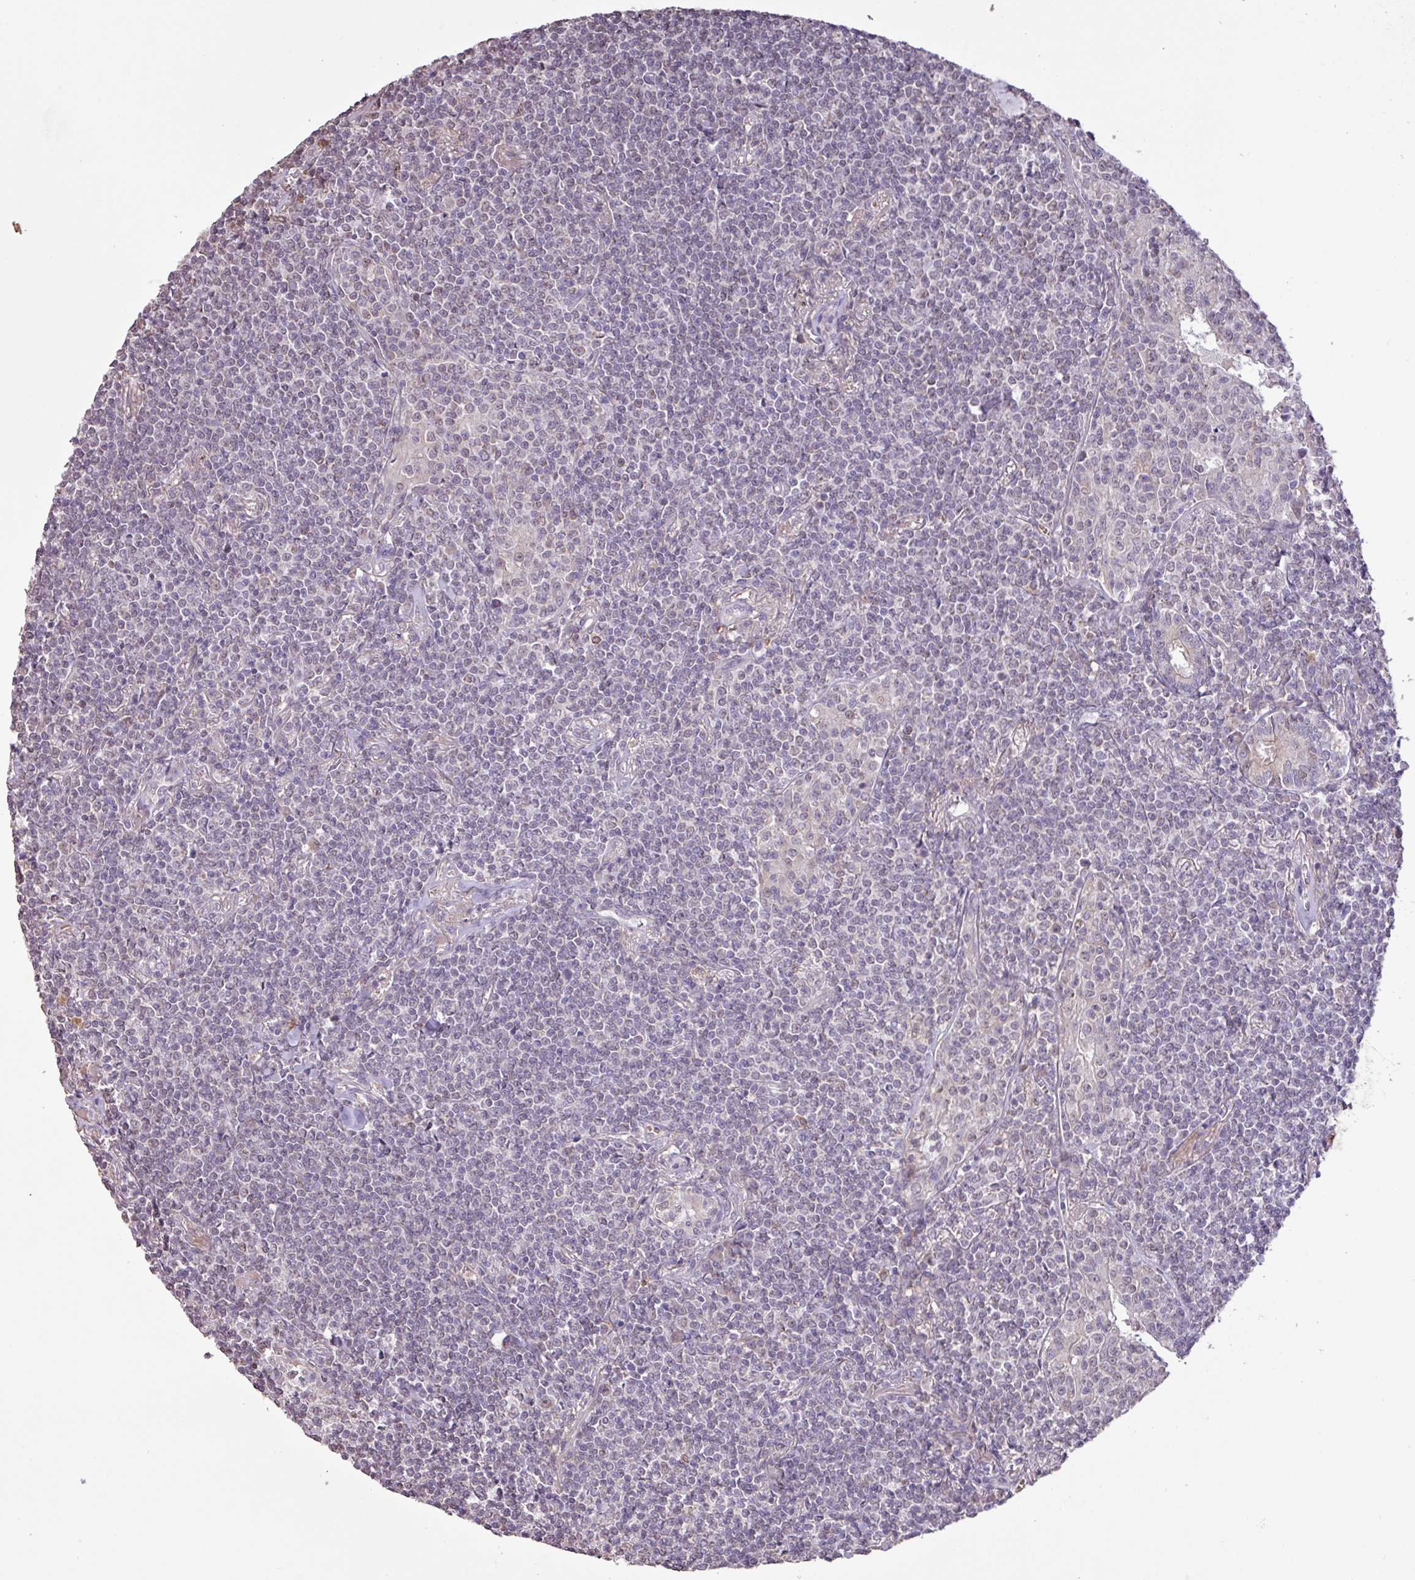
{"staining": {"intensity": "weak", "quantity": "<25%", "location": "nuclear"}, "tissue": "lymphoma", "cell_type": "Tumor cells", "image_type": "cancer", "snomed": [{"axis": "morphology", "description": "Malignant lymphoma, non-Hodgkin's type, Low grade"}, {"axis": "topography", "description": "Lung"}], "caption": "A micrograph of human low-grade malignant lymphoma, non-Hodgkin's type is negative for staining in tumor cells.", "gene": "L3MBTL3", "patient": {"sex": "female", "age": 71}}